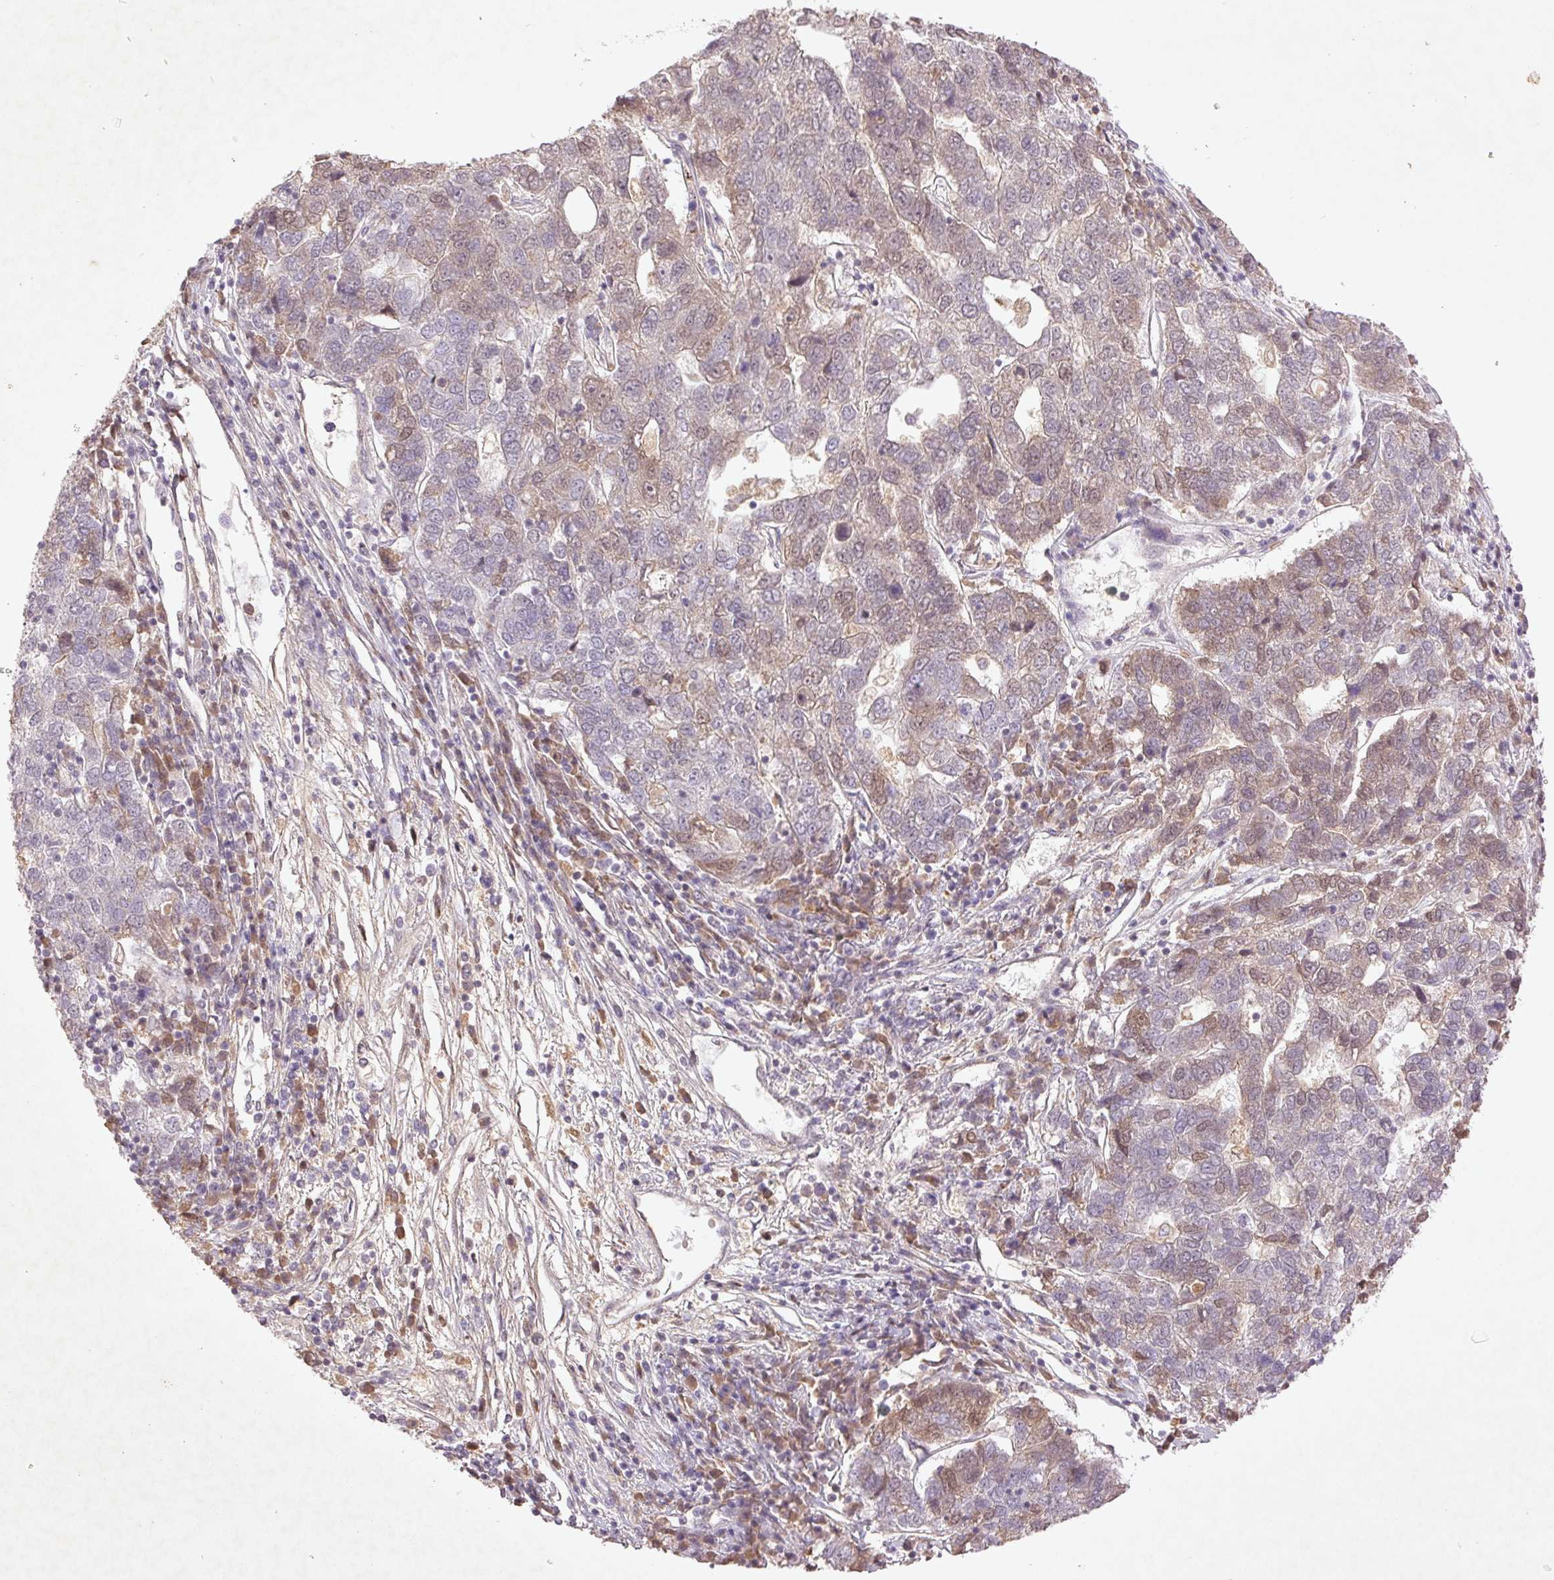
{"staining": {"intensity": "weak", "quantity": "<25%", "location": "nuclear"}, "tissue": "pancreatic cancer", "cell_type": "Tumor cells", "image_type": "cancer", "snomed": [{"axis": "morphology", "description": "Adenocarcinoma, NOS"}, {"axis": "topography", "description": "Pancreas"}], "caption": "Immunohistochemical staining of pancreatic cancer (adenocarcinoma) displays no significant positivity in tumor cells.", "gene": "FAM168B", "patient": {"sex": "female", "age": 61}}